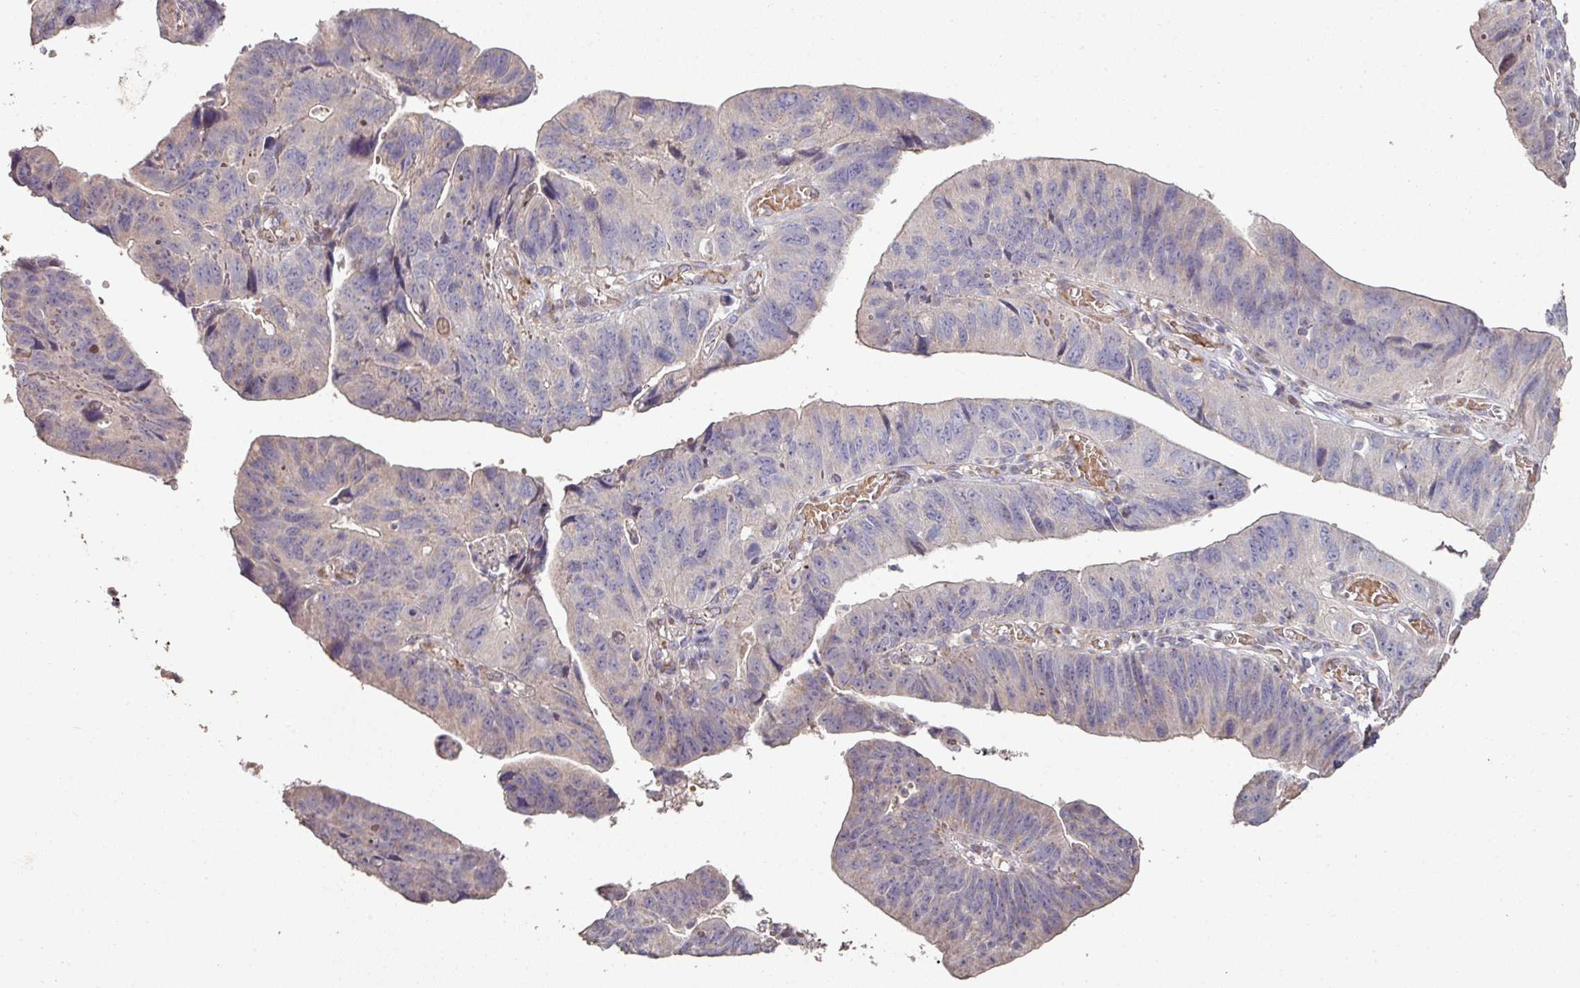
{"staining": {"intensity": "negative", "quantity": "none", "location": "none"}, "tissue": "stomach cancer", "cell_type": "Tumor cells", "image_type": "cancer", "snomed": [{"axis": "morphology", "description": "Adenocarcinoma, NOS"}, {"axis": "topography", "description": "Stomach"}], "caption": "Tumor cells show no significant positivity in adenocarcinoma (stomach). (Stains: DAB immunohistochemistry with hematoxylin counter stain, Microscopy: brightfield microscopy at high magnification).", "gene": "RPL23A", "patient": {"sex": "male", "age": 59}}